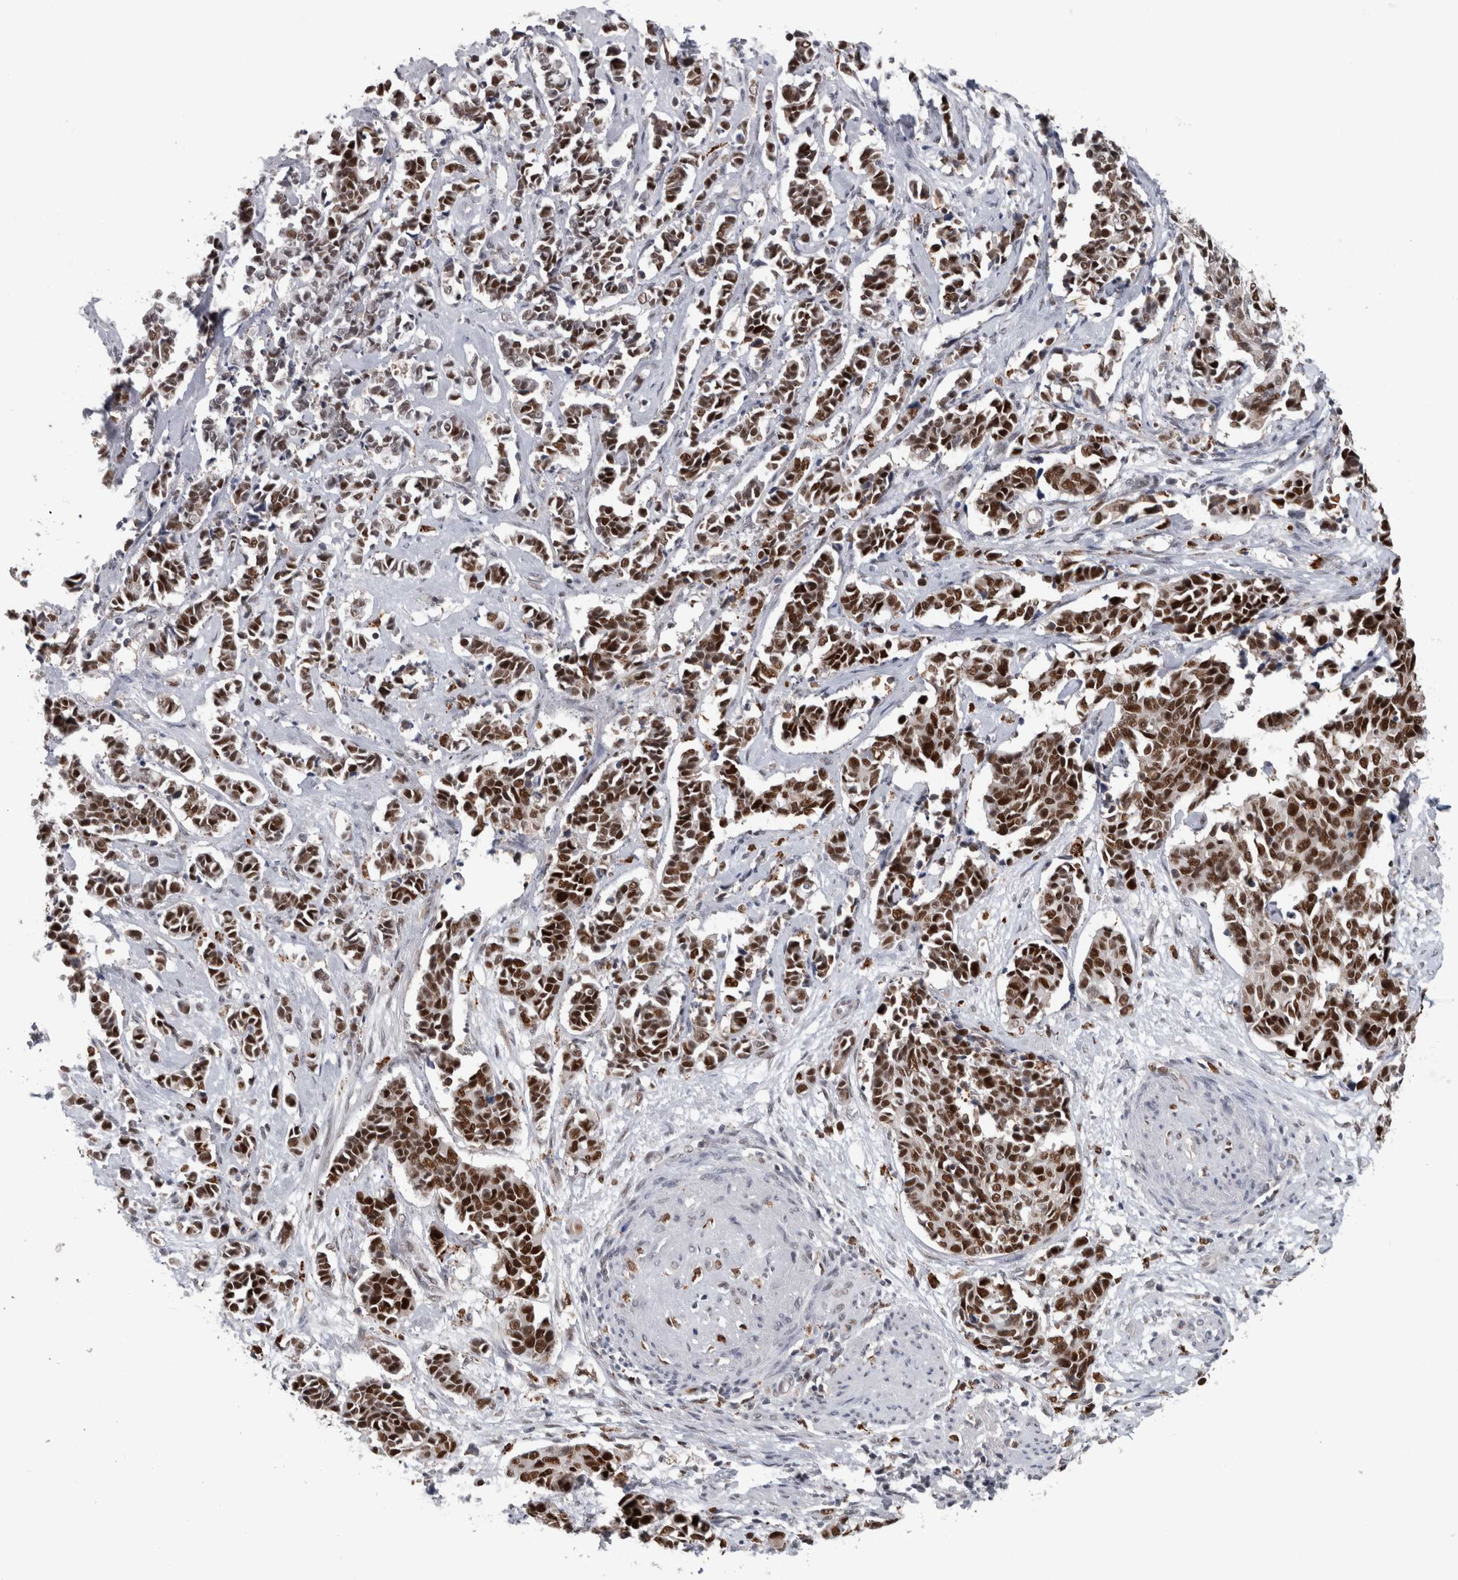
{"staining": {"intensity": "strong", "quantity": ">75%", "location": "nuclear"}, "tissue": "cervical cancer", "cell_type": "Tumor cells", "image_type": "cancer", "snomed": [{"axis": "morphology", "description": "Normal tissue, NOS"}, {"axis": "morphology", "description": "Squamous cell carcinoma, NOS"}, {"axis": "topography", "description": "Cervix"}], "caption": "A photomicrograph showing strong nuclear expression in approximately >75% of tumor cells in cervical cancer (squamous cell carcinoma), as visualized by brown immunohistochemical staining.", "gene": "POLD2", "patient": {"sex": "female", "age": 35}}